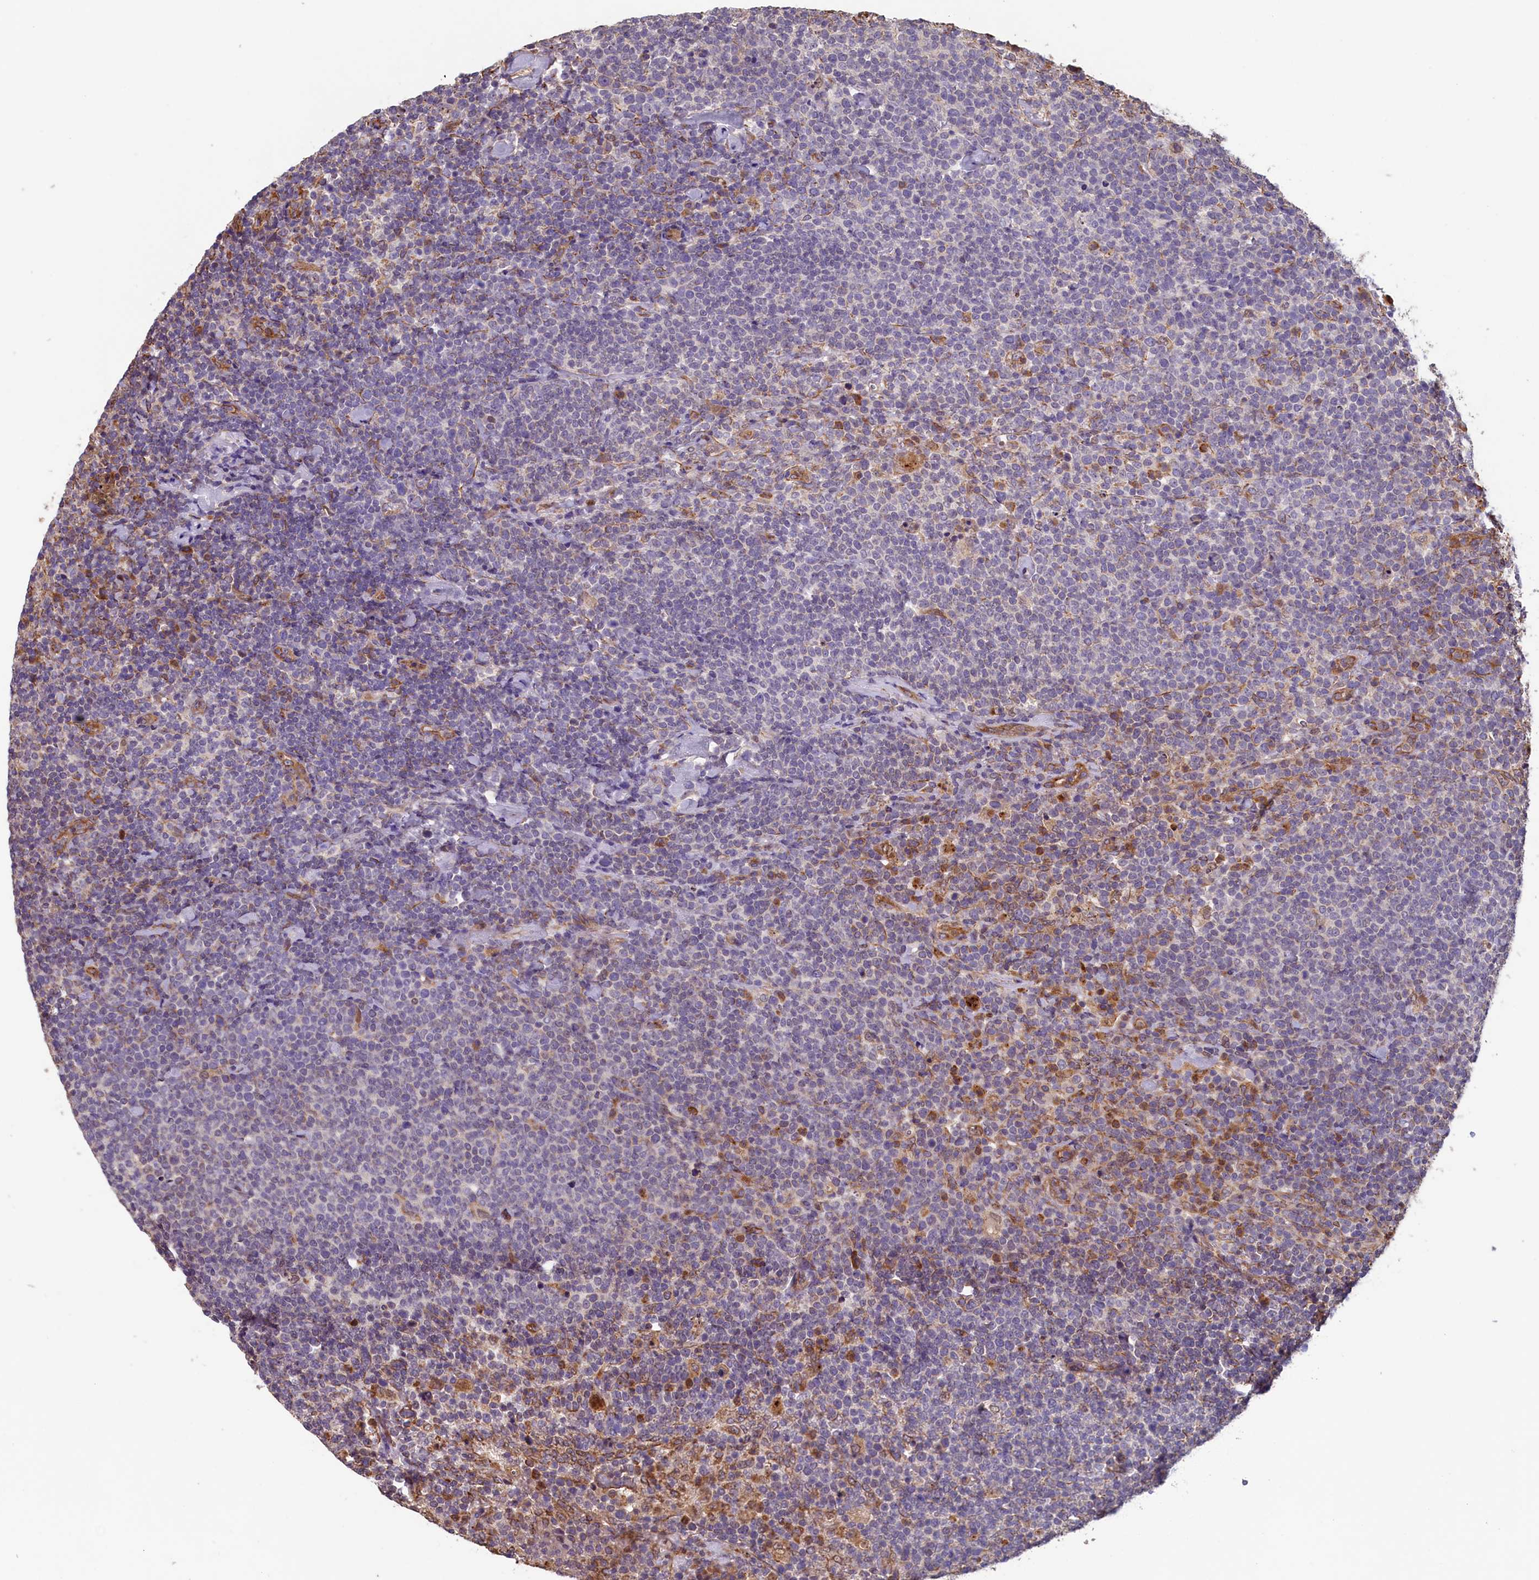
{"staining": {"intensity": "negative", "quantity": "none", "location": "none"}, "tissue": "lymphoma", "cell_type": "Tumor cells", "image_type": "cancer", "snomed": [{"axis": "morphology", "description": "Malignant lymphoma, non-Hodgkin's type, High grade"}, {"axis": "topography", "description": "Lymph node"}], "caption": "Tumor cells are negative for protein expression in human high-grade malignant lymphoma, non-Hodgkin's type. (DAB immunohistochemistry, high magnification).", "gene": "ACSBG1", "patient": {"sex": "male", "age": 61}}